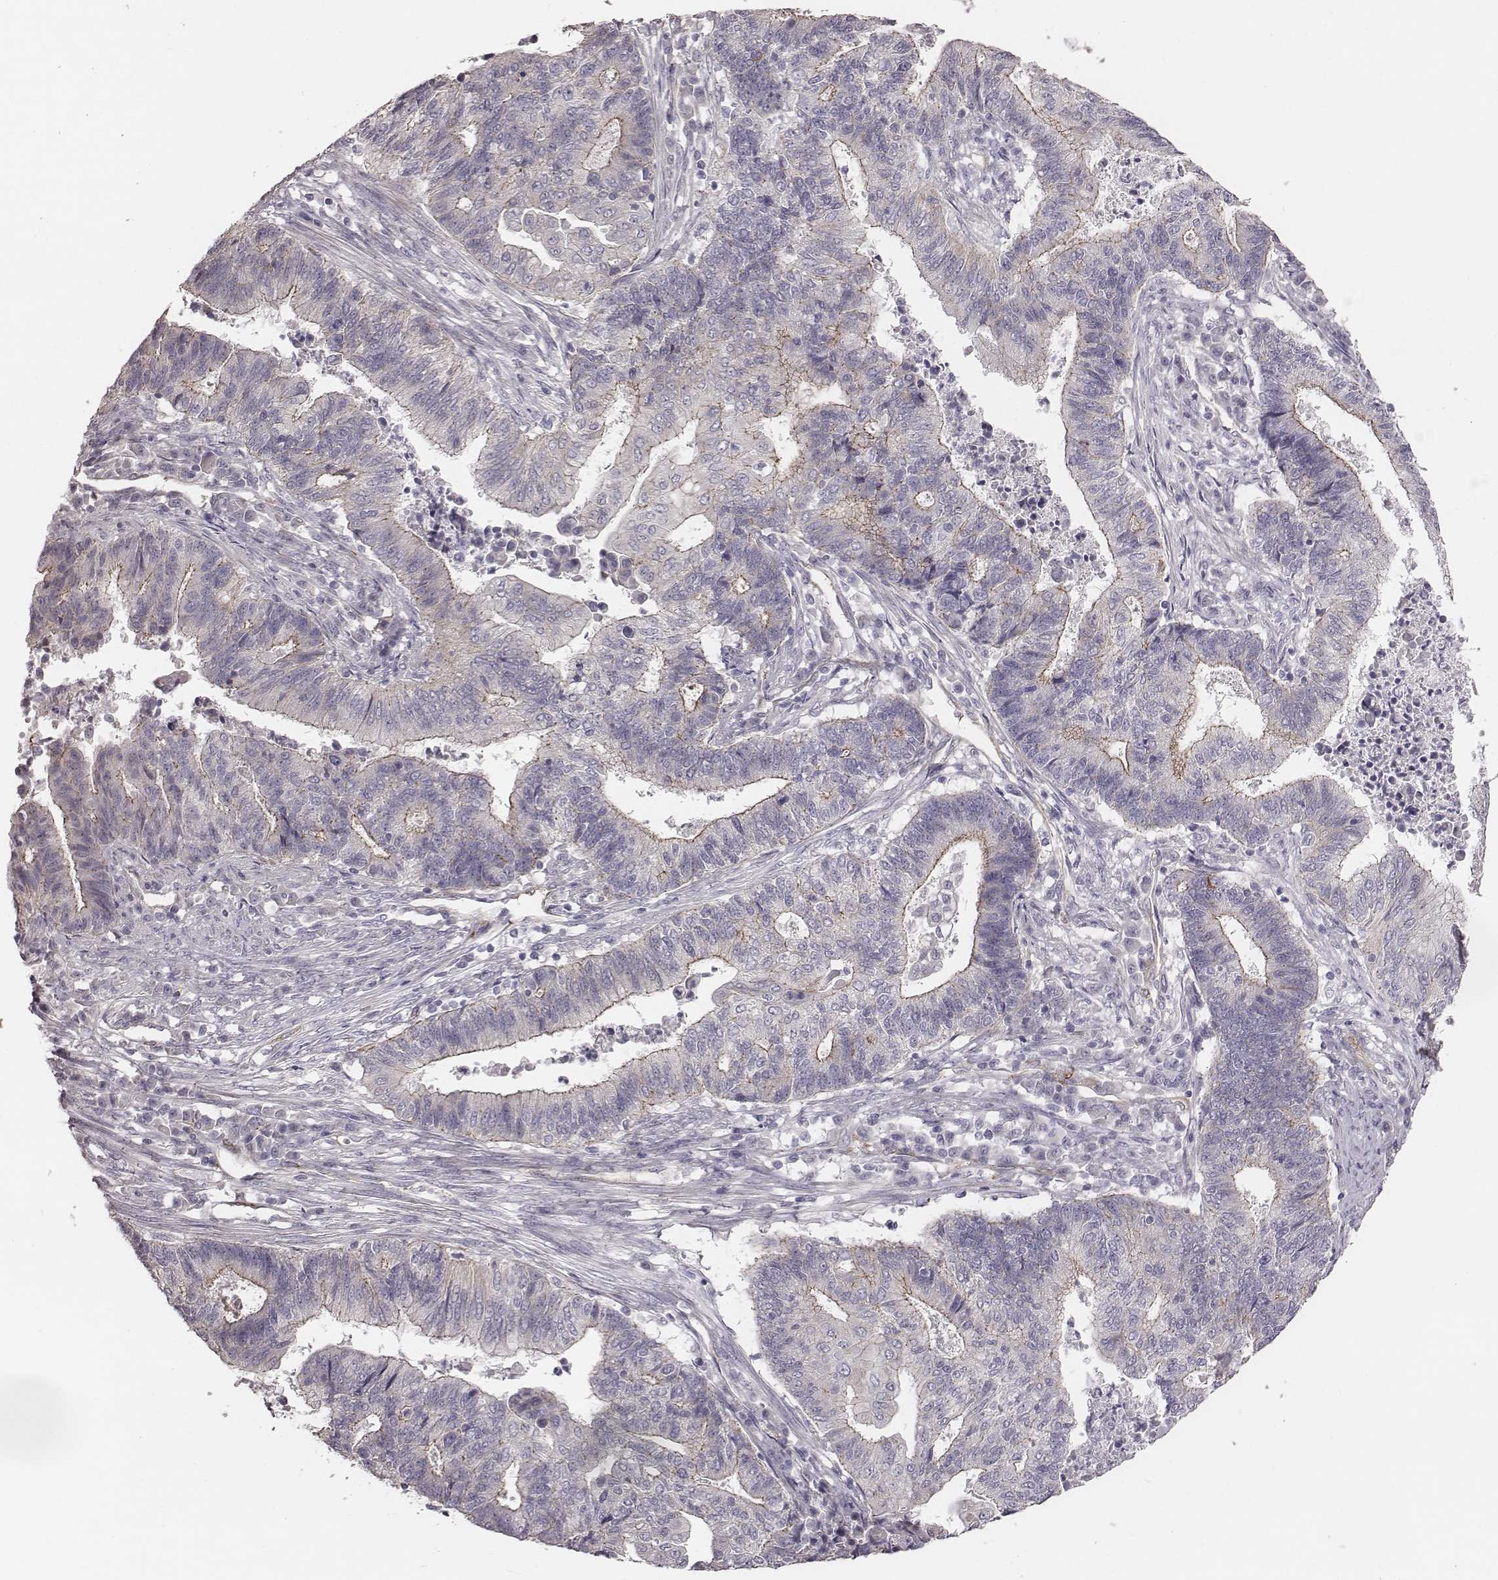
{"staining": {"intensity": "moderate", "quantity": "<25%", "location": "cytoplasmic/membranous"}, "tissue": "endometrial cancer", "cell_type": "Tumor cells", "image_type": "cancer", "snomed": [{"axis": "morphology", "description": "Adenocarcinoma, NOS"}, {"axis": "topography", "description": "Uterus"}, {"axis": "topography", "description": "Endometrium"}], "caption": "Endometrial adenocarcinoma stained with DAB immunohistochemistry (IHC) displays low levels of moderate cytoplasmic/membranous staining in approximately <25% of tumor cells.", "gene": "PRKCZ", "patient": {"sex": "female", "age": 54}}